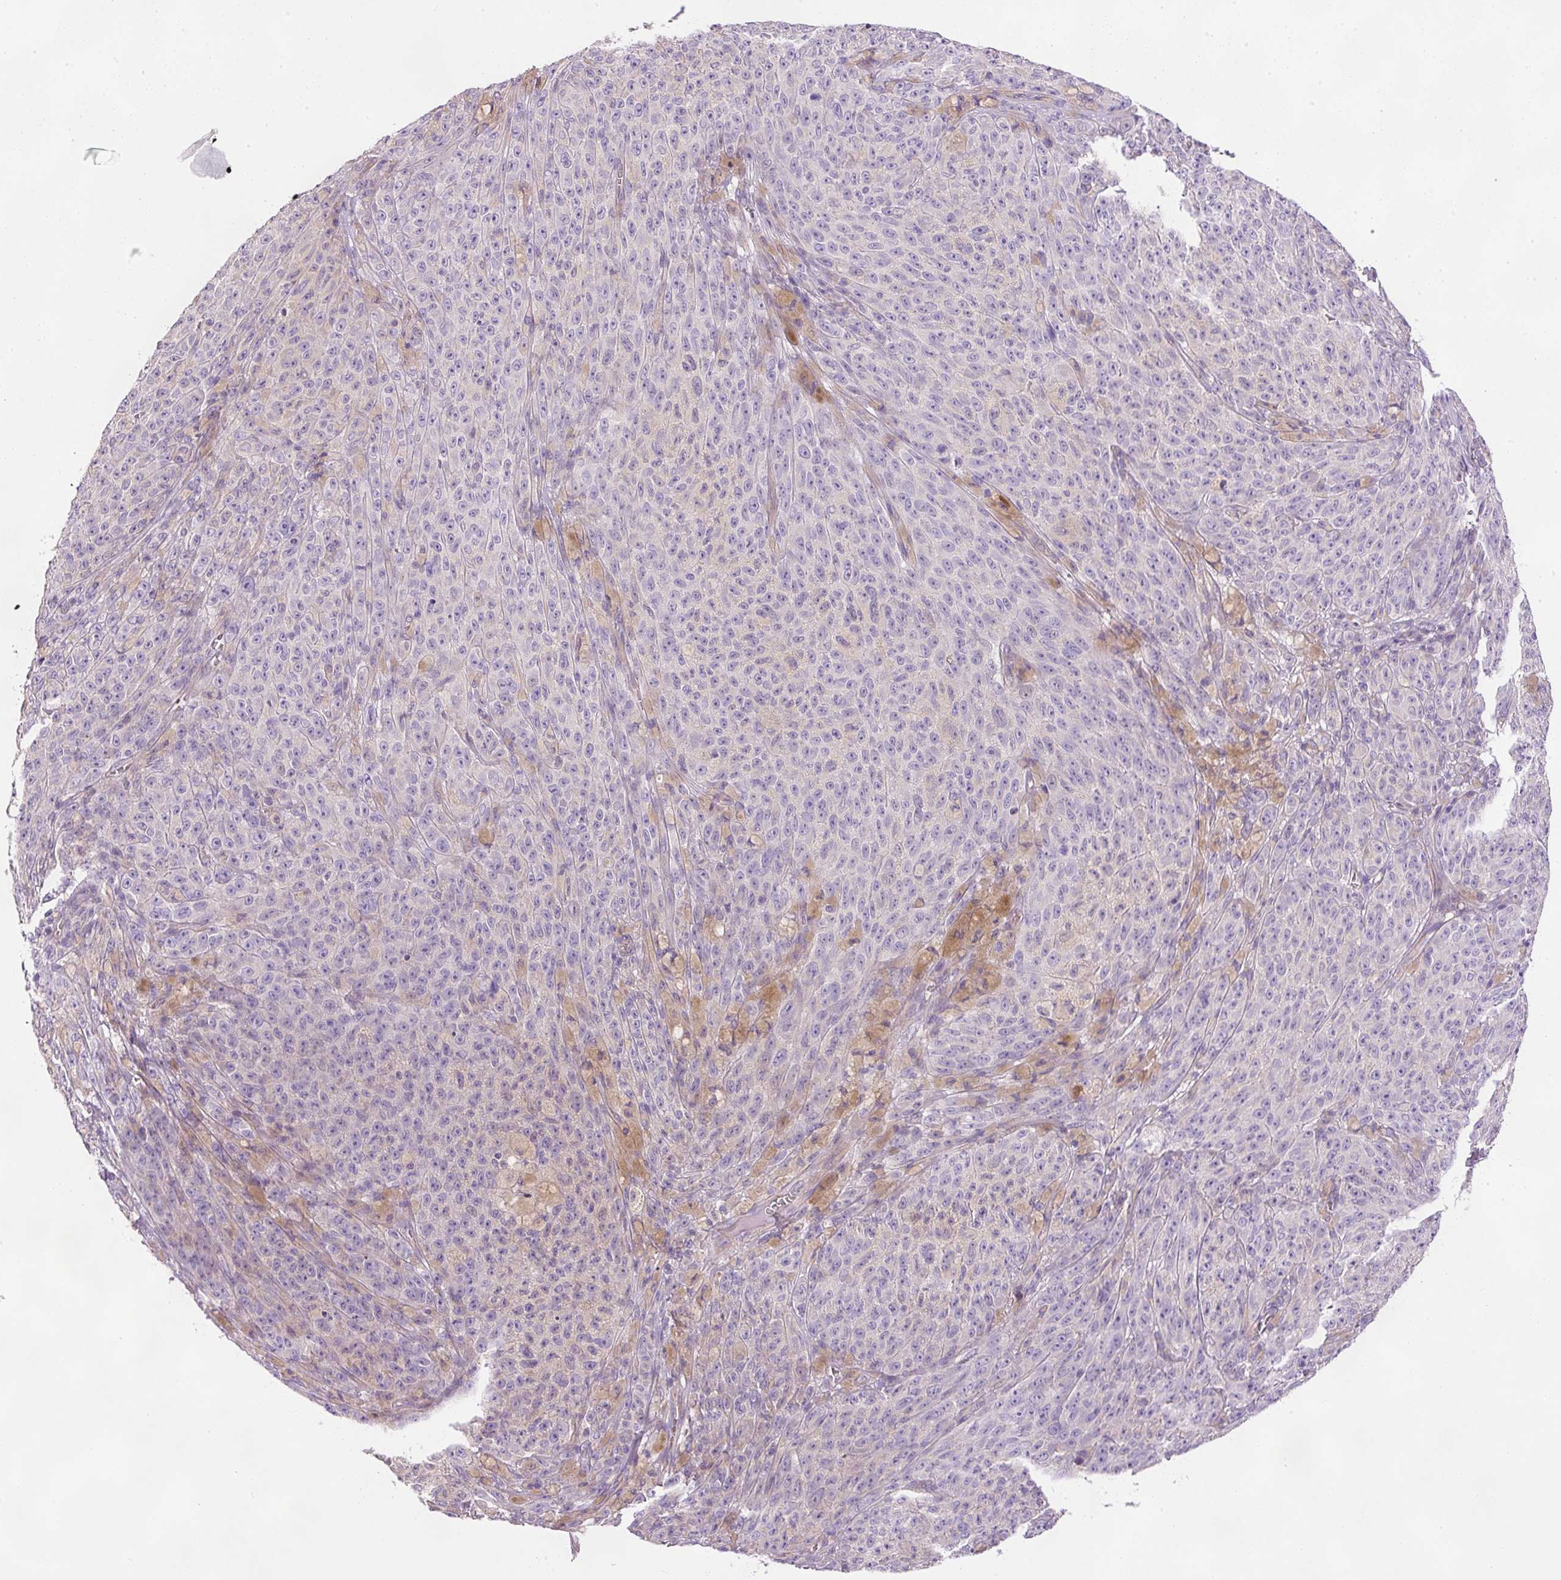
{"staining": {"intensity": "negative", "quantity": "none", "location": "none"}, "tissue": "melanoma", "cell_type": "Tumor cells", "image_type": "cancer", "snomed": [{"axis": "morphology", "description": "Malignant melanoma, NOS"}, {"axis": "topography", "description": "Skin"}], "caption": "A micrograph of human malignant melanoma is negative for staining in tumor cells.", "gene": "KPNA5", "patient": {"sex": "female", "age": 82}}